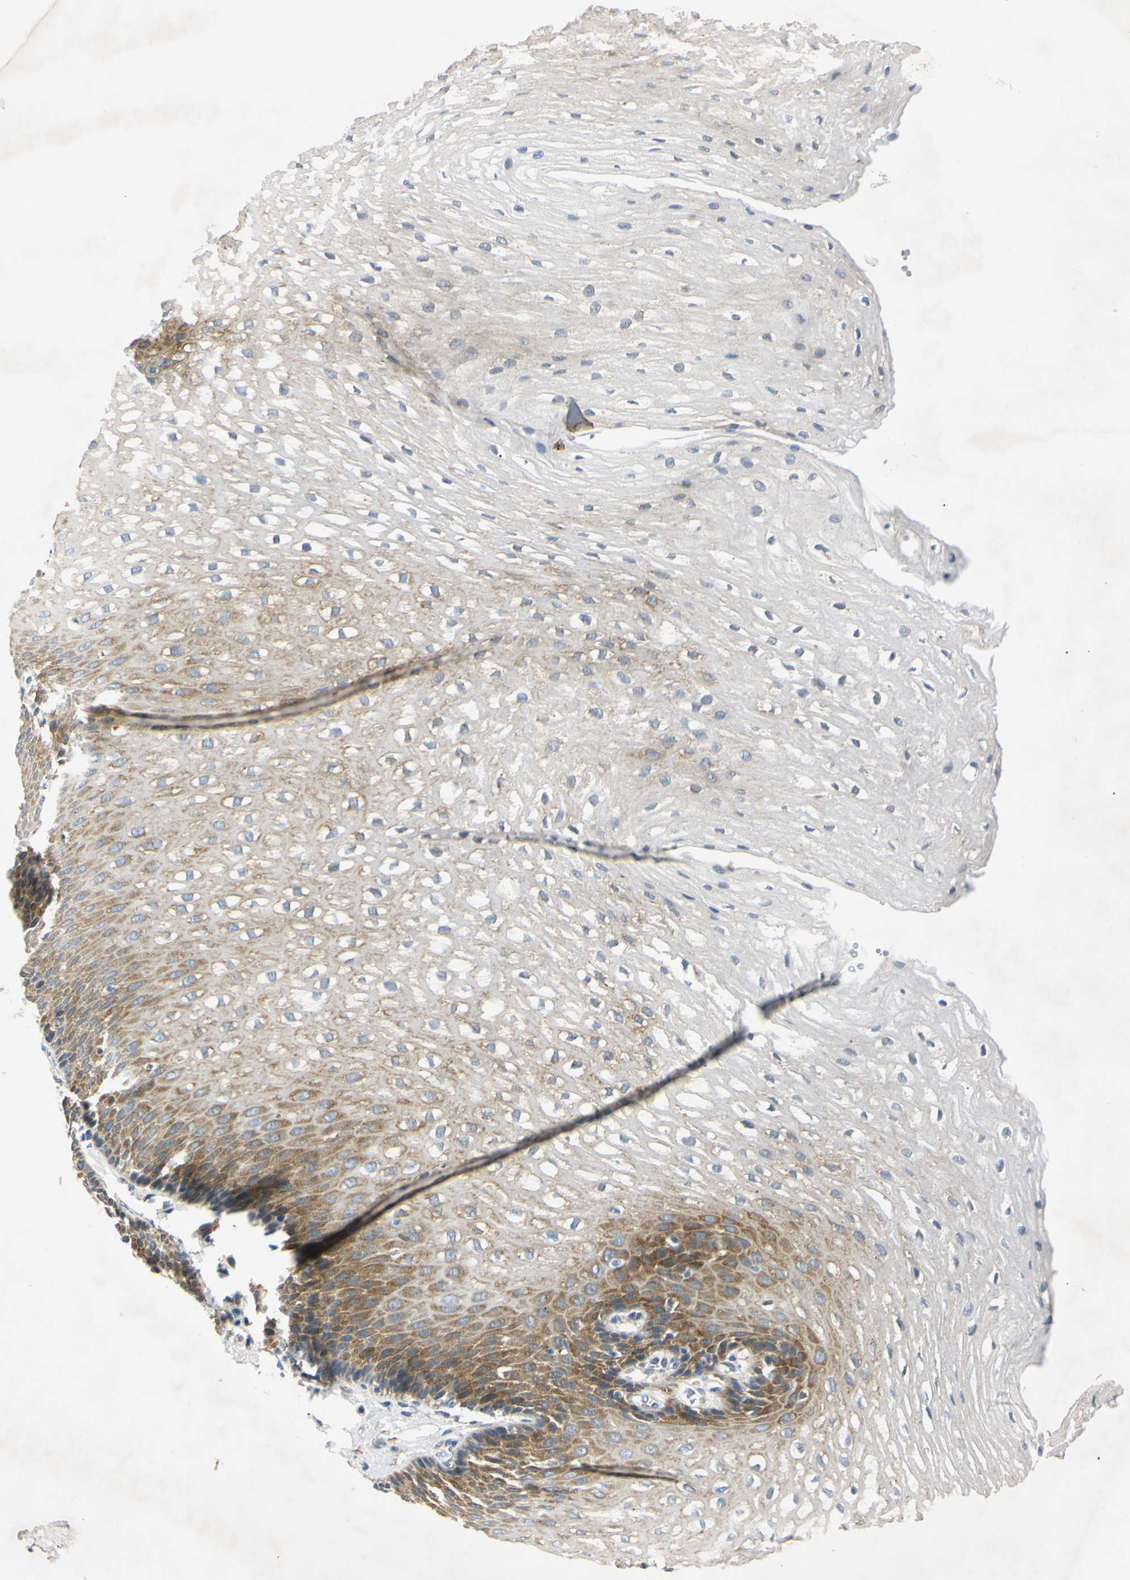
{"staining": {"intensity": "moderate", "quantity": ">75%", "location": "cytoplasmic/membranous"}, "tissue": "esophagus", "cell_type": "Squamous epithelial cells", "image_type": "normal", "snomed": [{"axis": "morphology", "description": "Normal tissue, NOS"}, {"axis": "topography", "description": "Esophagus"}], "caption": "Protein expression analysis of benign esophagus exhibits moderate cytoplasmic/membranous expression in approximately >75% of squamous epithelial cells.", "gene": "DNAJB12", "patient": {"sex": "male", "age": 48}}